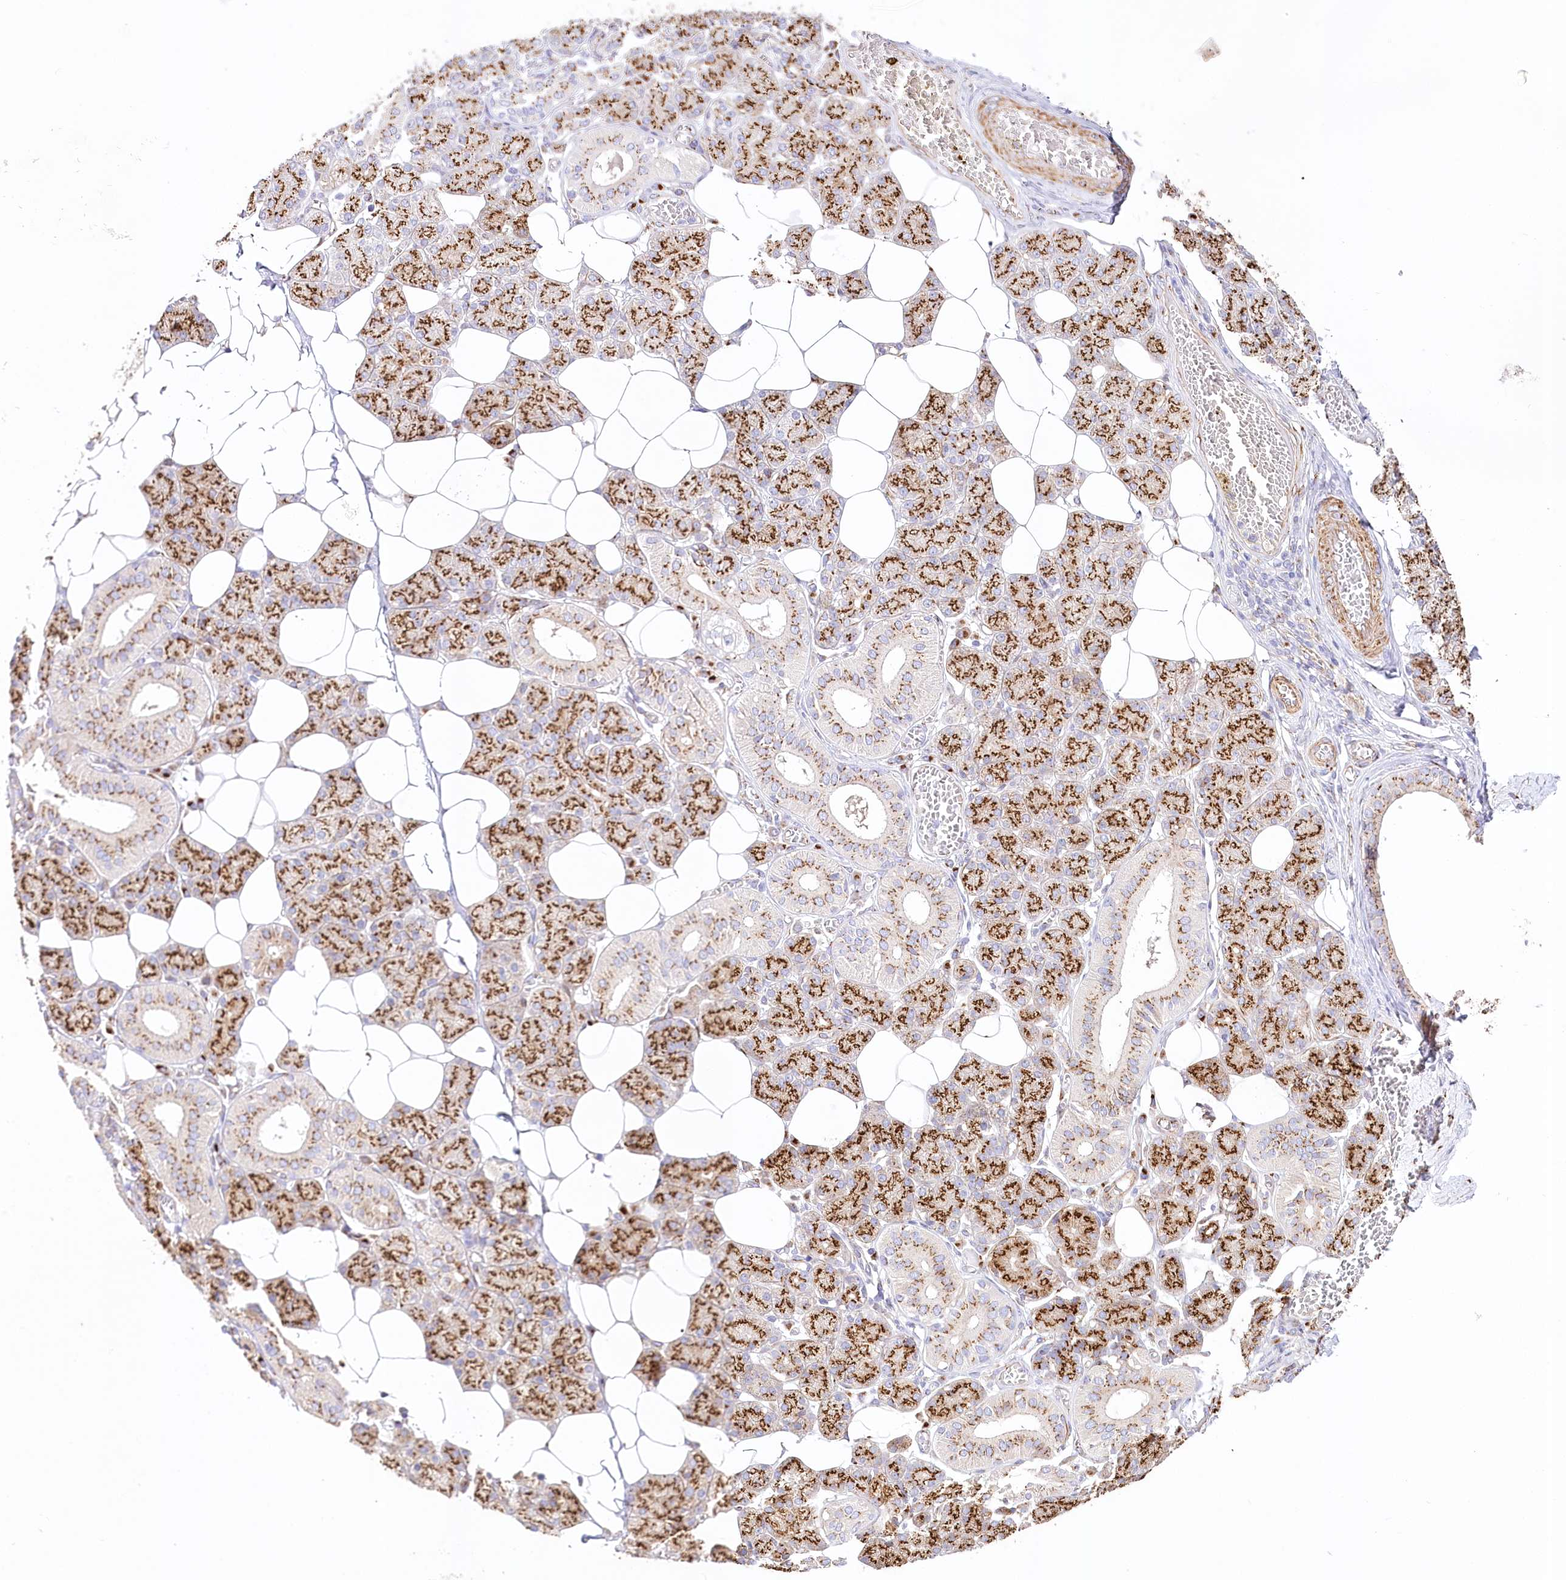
{"staining": {"intensity": "strong", "quantity": ">75%", "location": "cytoplasmic/membranous"}, "tissue": "salivary gland", "cell_type": "Glandular cells", "image_type": "normal", "snomed": [{"axis": "morphology", "description": "Normal tissue, NOS"}, {"axis": "topography", "description": "Salivary gland"}], "caption": "This photomicrograph demonstrates immunohistochemistry staining of unremarkable salivary gland, with high strong cytoplasmic/membranous expression in about >75% of glandular cells.", "gene": "ABRAXAS2", "patient": {"sex": "female", "age": 33}}